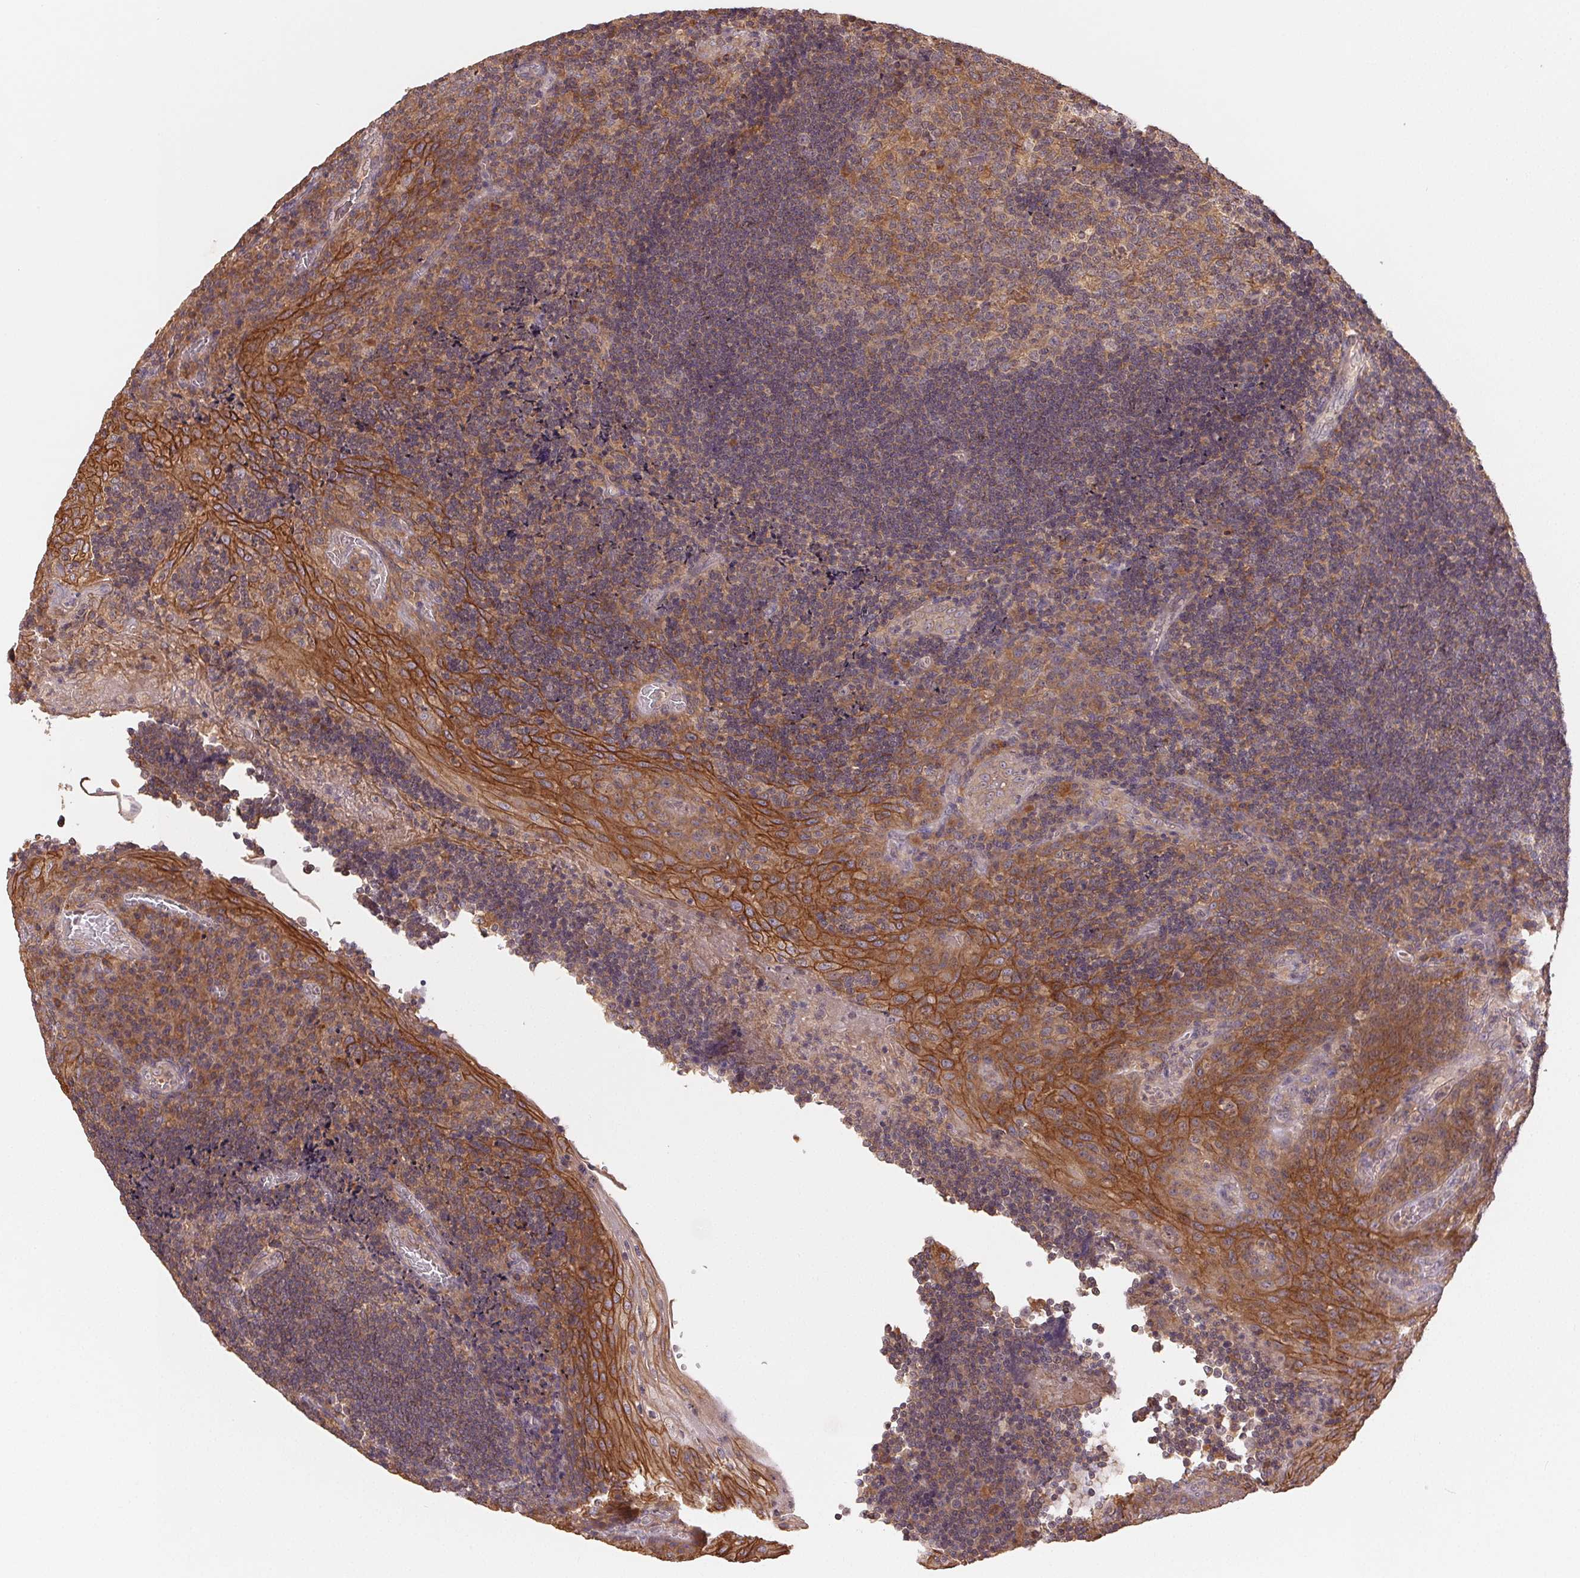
{"staining": {"intensity": "moderate", "quantity": "25%-75%", "location": "cytoplasmic/membranous"}, "tissue": "tonsil", "cell_type": "Germinal center cells", "image_type": "normal", "snomed": [{"axis": "morphology", "description": "Normal tissue, NOS"}, {"axis": "topography", "description": "Tonsil"}], "caption": "DAB immunohistochemical staining of normal human tonsil shows moderate cytoplasmic/membranous protein staining in about 25%-75% of germinal center cells. (IHC, brightfield microscopy, high magnification).", "gene": "MAPKAPK2", "patient": {"sex": "male", "age": 17}}